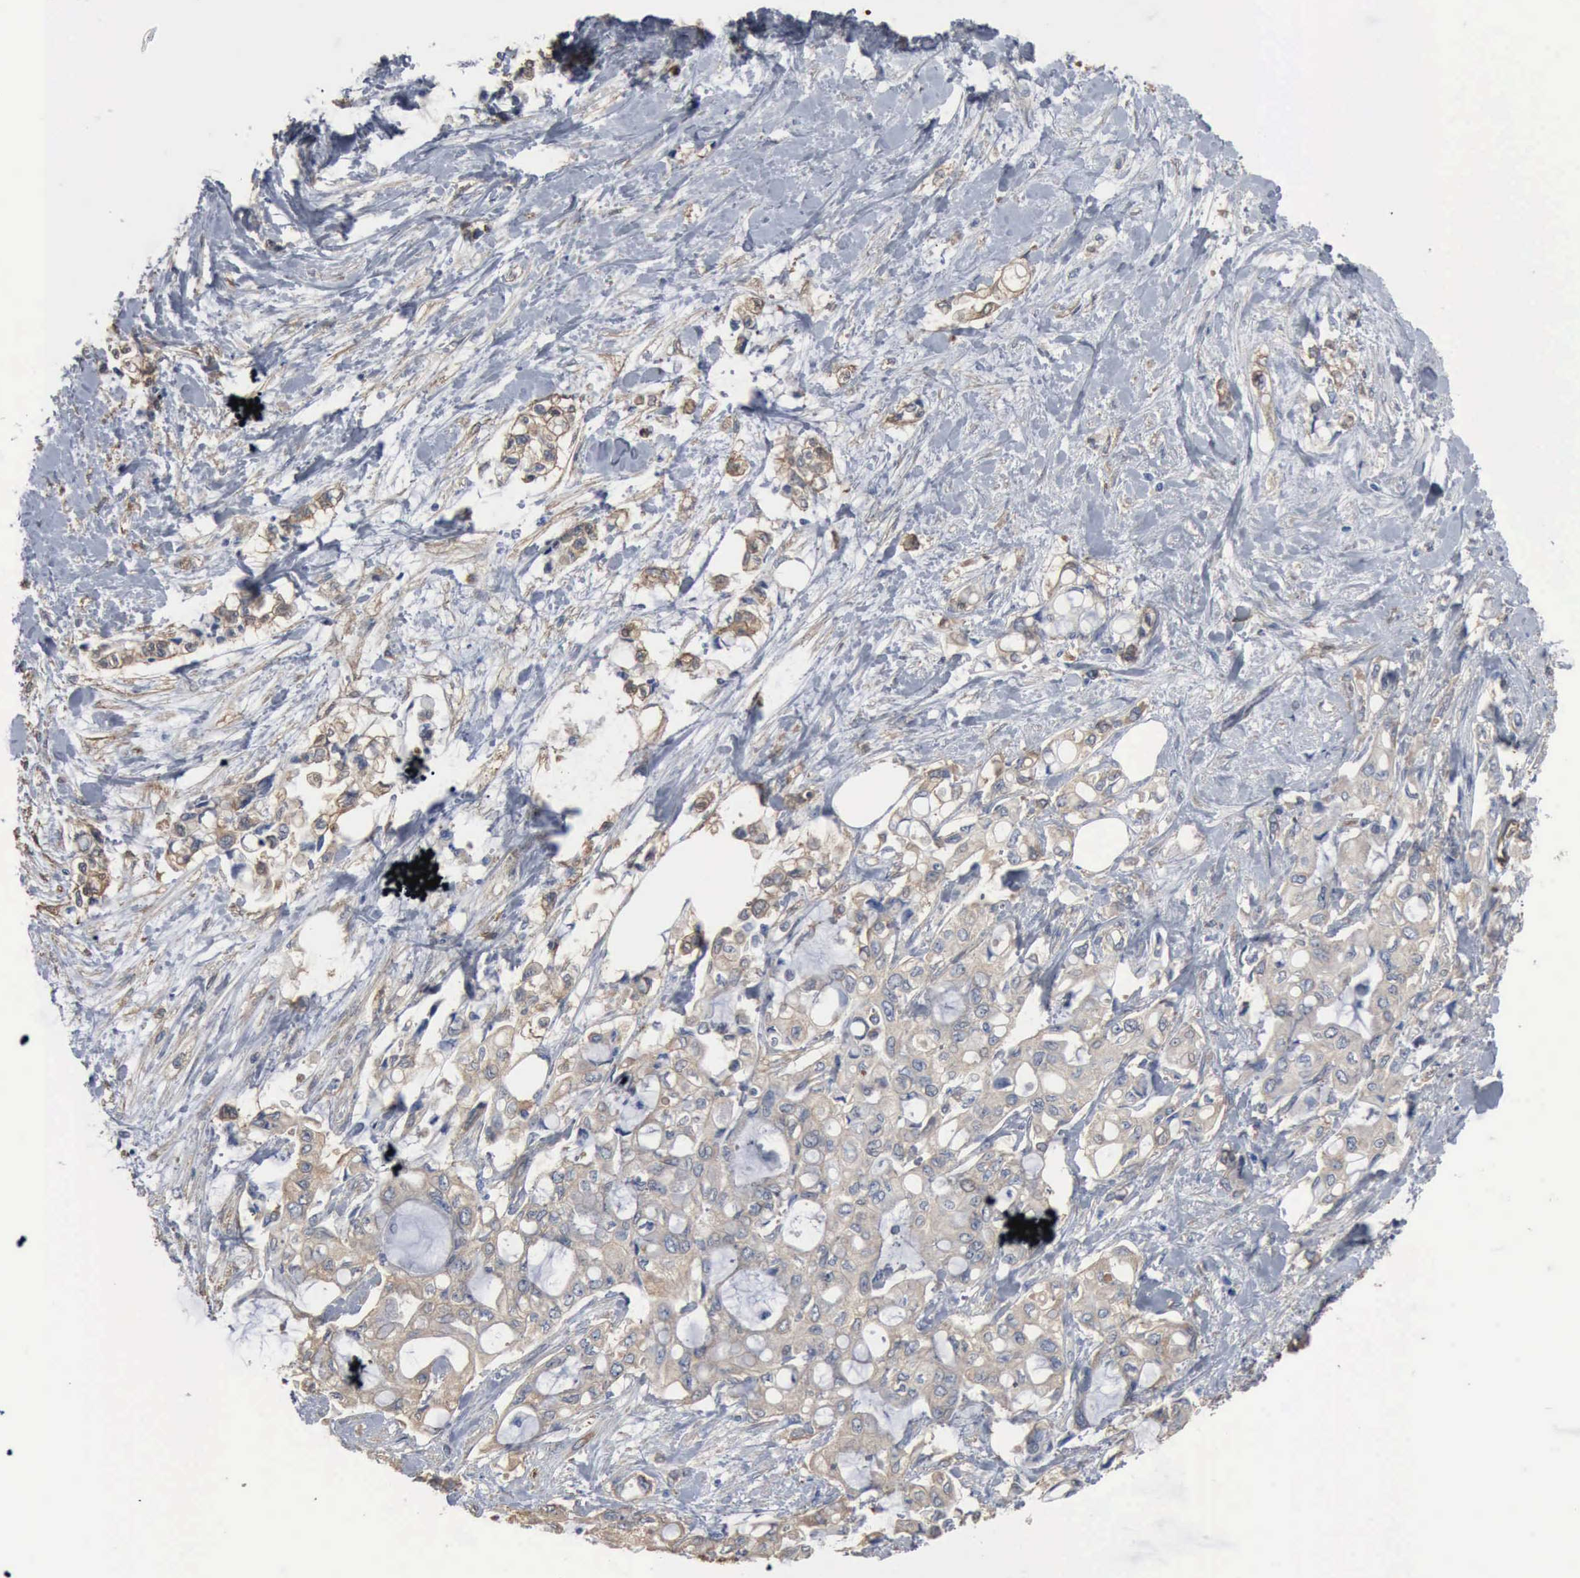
{"staining": {"intensity": "weak", "quantity": ">75%", "location": "cytoplasmic/membranous"}, "tissue": "pancreatic cancer", "cell_type": "Tumor cells", "image_type": "cancer", "snomed": [{"axis": "morphology", "description": "Adenocarcinoma, NOS"}, {"axis": "topography", "description": "Pancreas"}], "caption": "Immunohistochemical staining of human pancreatic cancer (adenocarcinoma) reveals low levels of weak cytoplasmic/membranous expression in approximately >75% of tumor cells. The staining was performed using DAB (3,3'-diaminobenzidine), with brown indicating positive protein expression. Nuclei are stained blue with hematoxylin.", "gene": "FSCN1", "patient": {"sex": "female", "age": 70}}